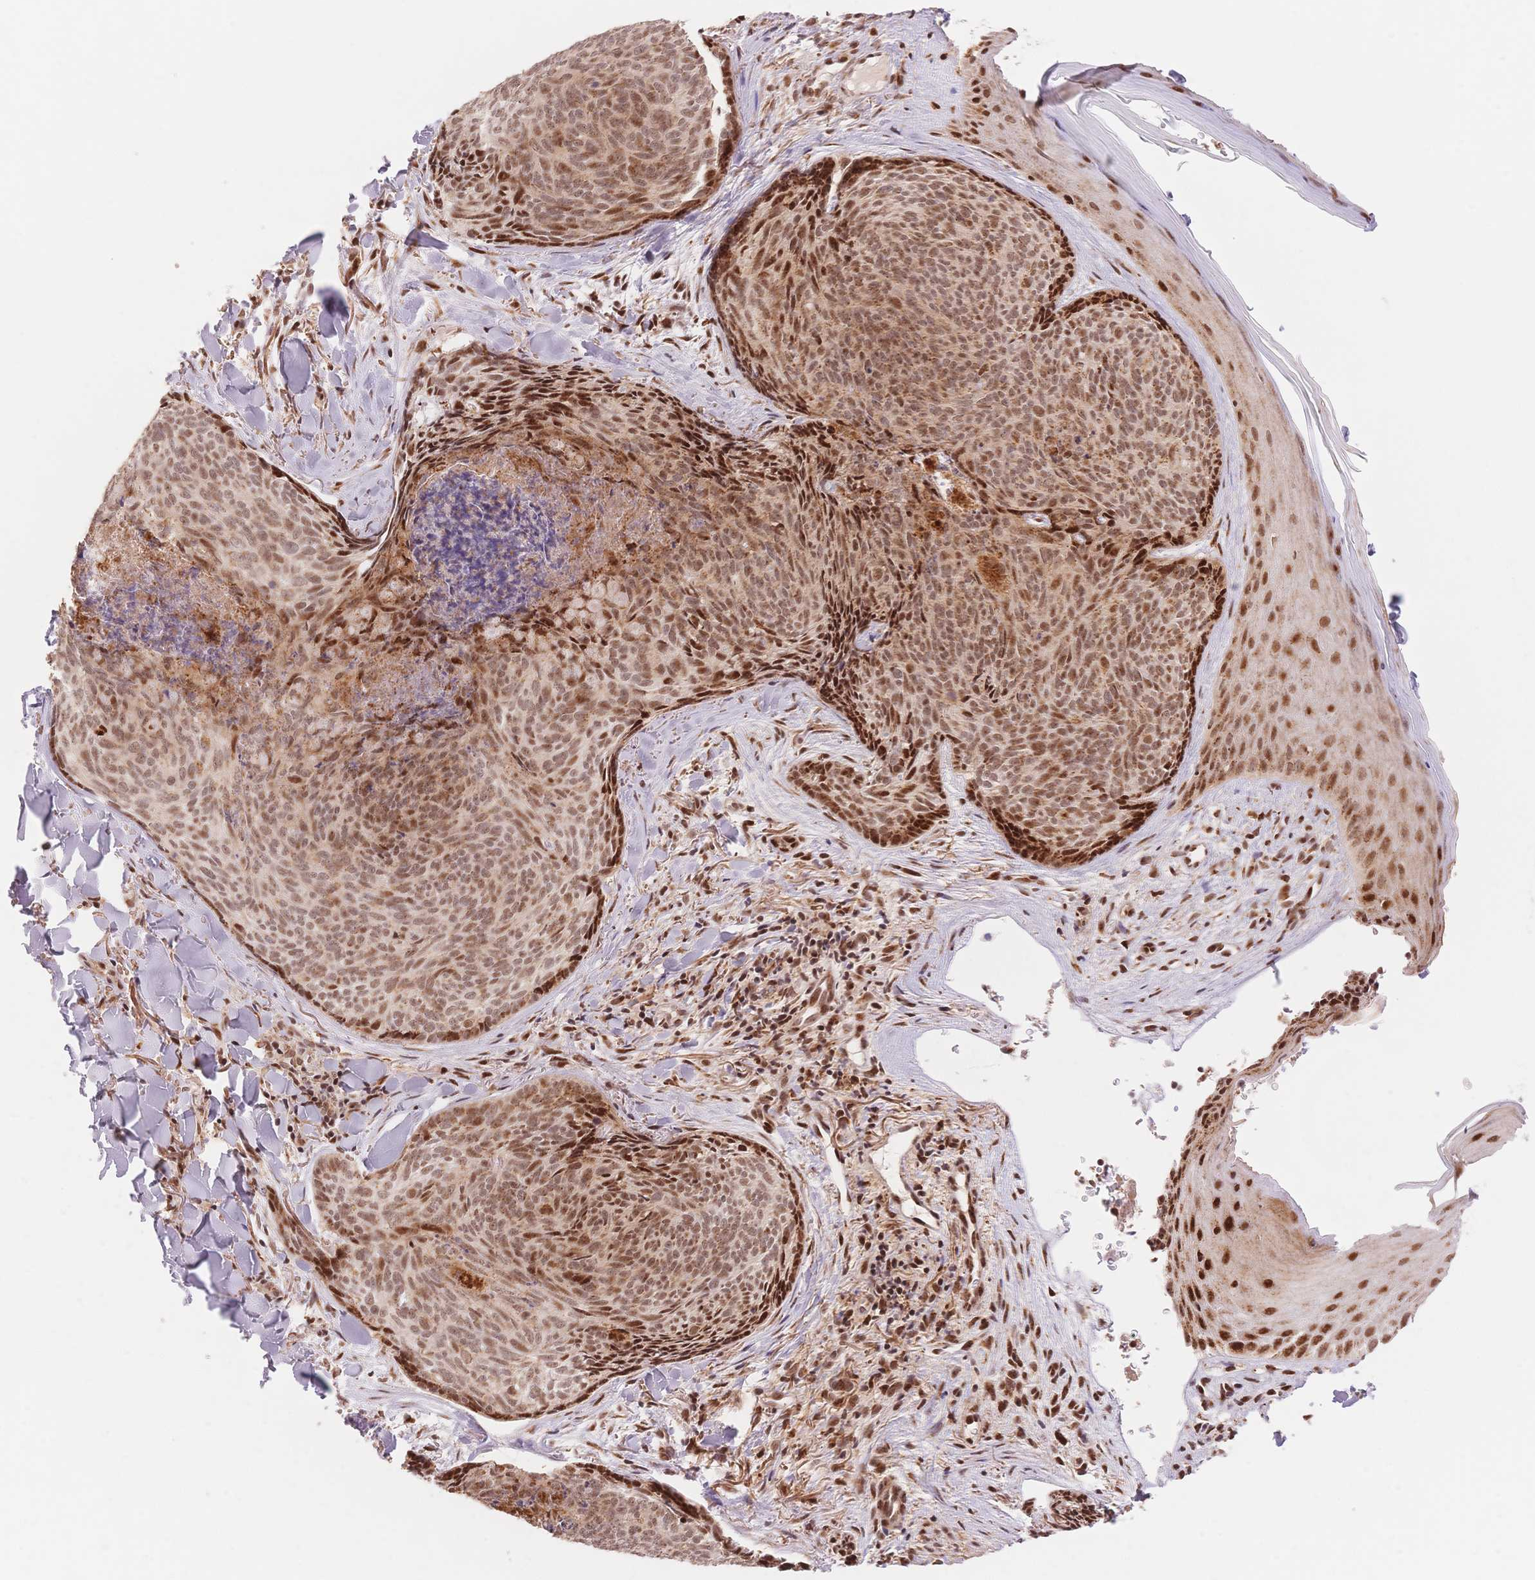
{"staining": {"intensity": "moderate", "quantity": ">75%", "location": "nuclear"}, "tissue": "skin cancer", "cell_type": "Tumor cells", "image_type": "cancer", "snomed": [{"axis": "morphology", "description": "Basal cell carcinoma"}, {"axis": "topography", "description": "Skin"}], "caption": "The immunohistochemical stain shows moderate nuclear positivity in tumor cells of skin cancer tissue.", "gene": "STK39", "patient": {"sex": "female", "age": 82}}